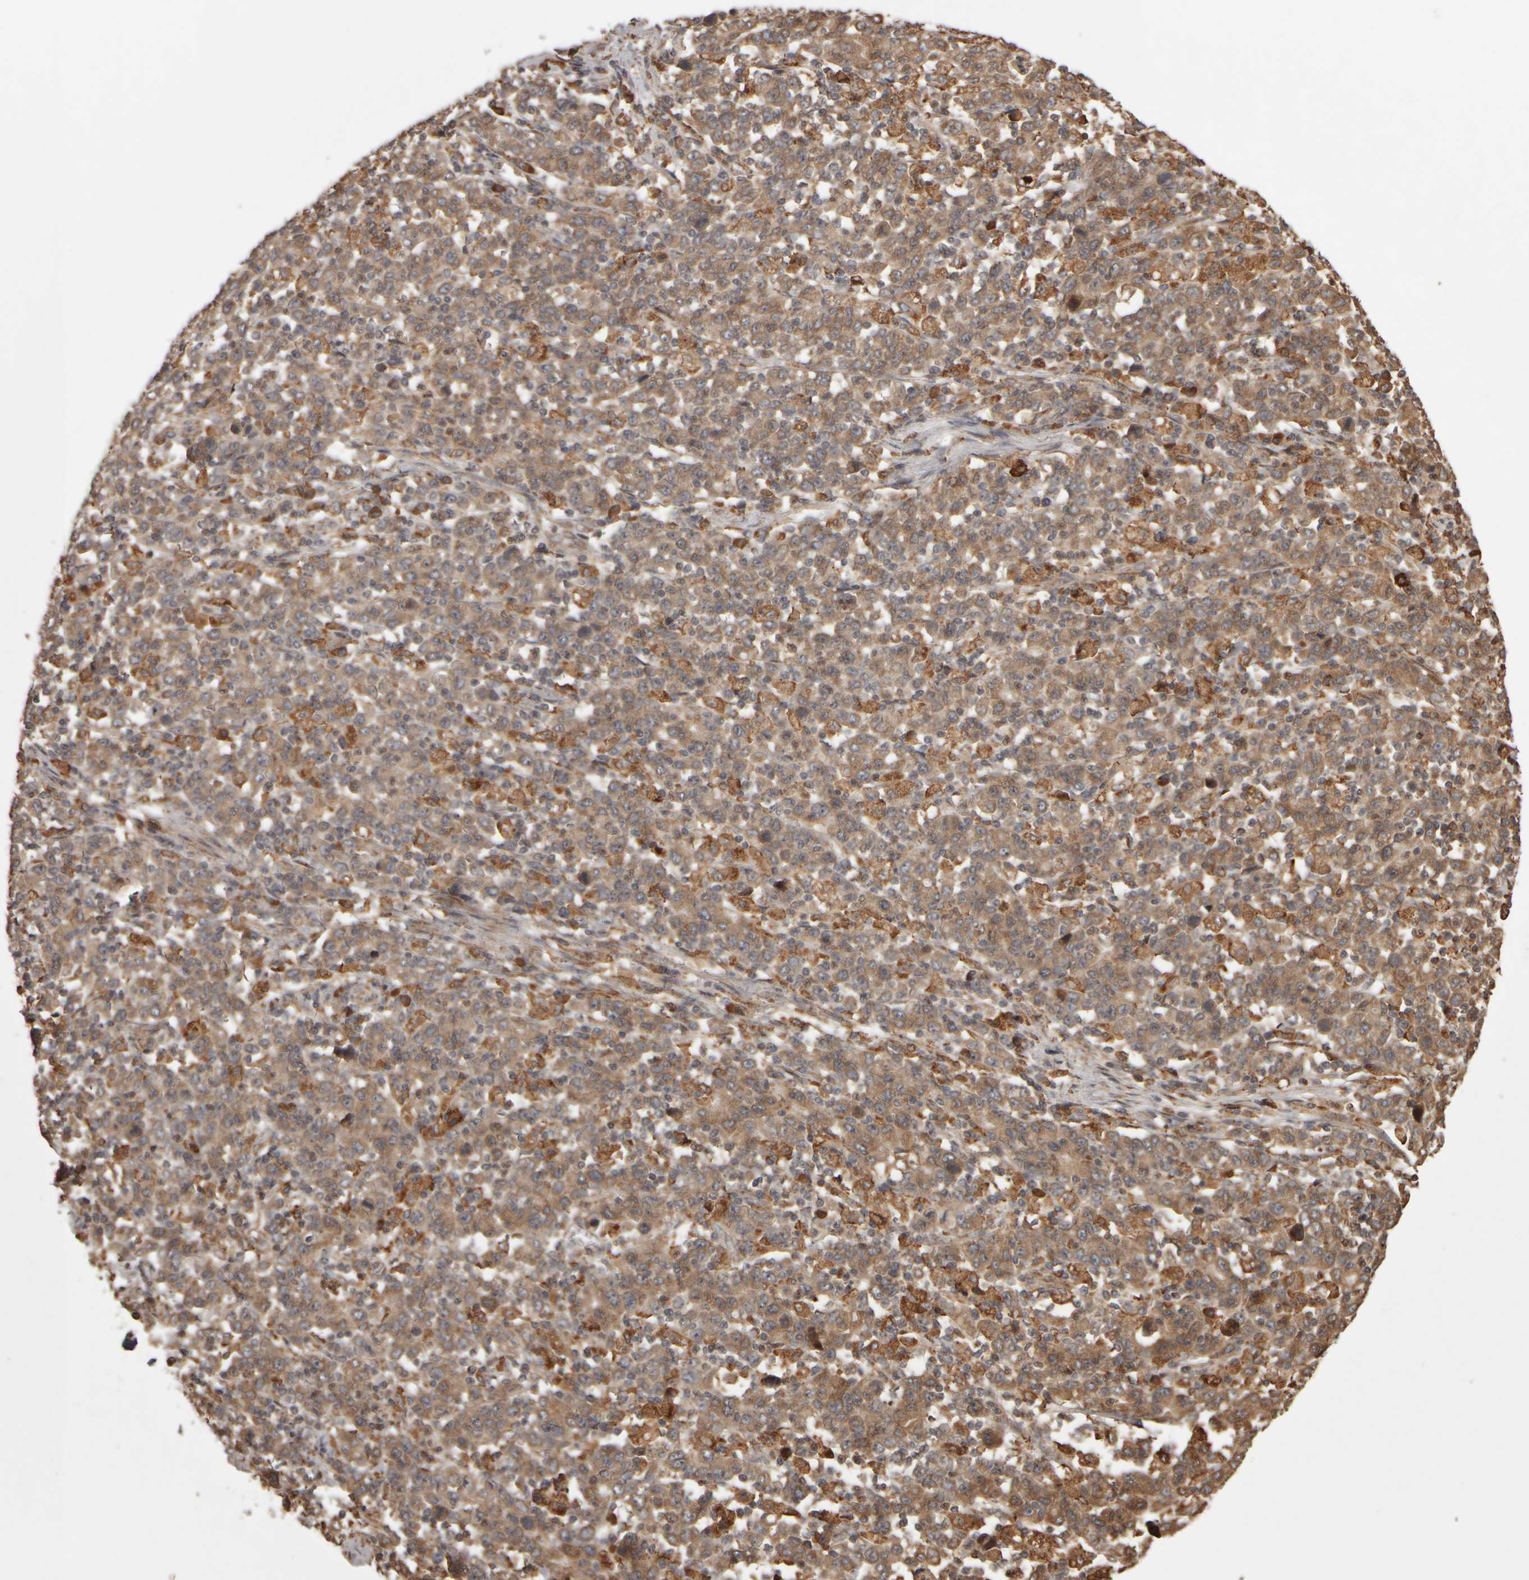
{"staining": {"intensity": "moderate", "quantity": ">75%", "location": "cytoplasmic/membranous"}, "tissue": "stomach cancer", "cell_type": "Tumor cells", "image_type": "cancer", "snomed": [{"axis": "morphology", "description": "Adenocarcinoma, NOS"}, {"axis": "topography", "description": "Stomach, upper"}], "caption": "Stomach cancer stained with a protein marker demonstrates moderate staining in tumor cells.", "gene": "AGBL3", "patient": {"sex": "male", "age": 69}}